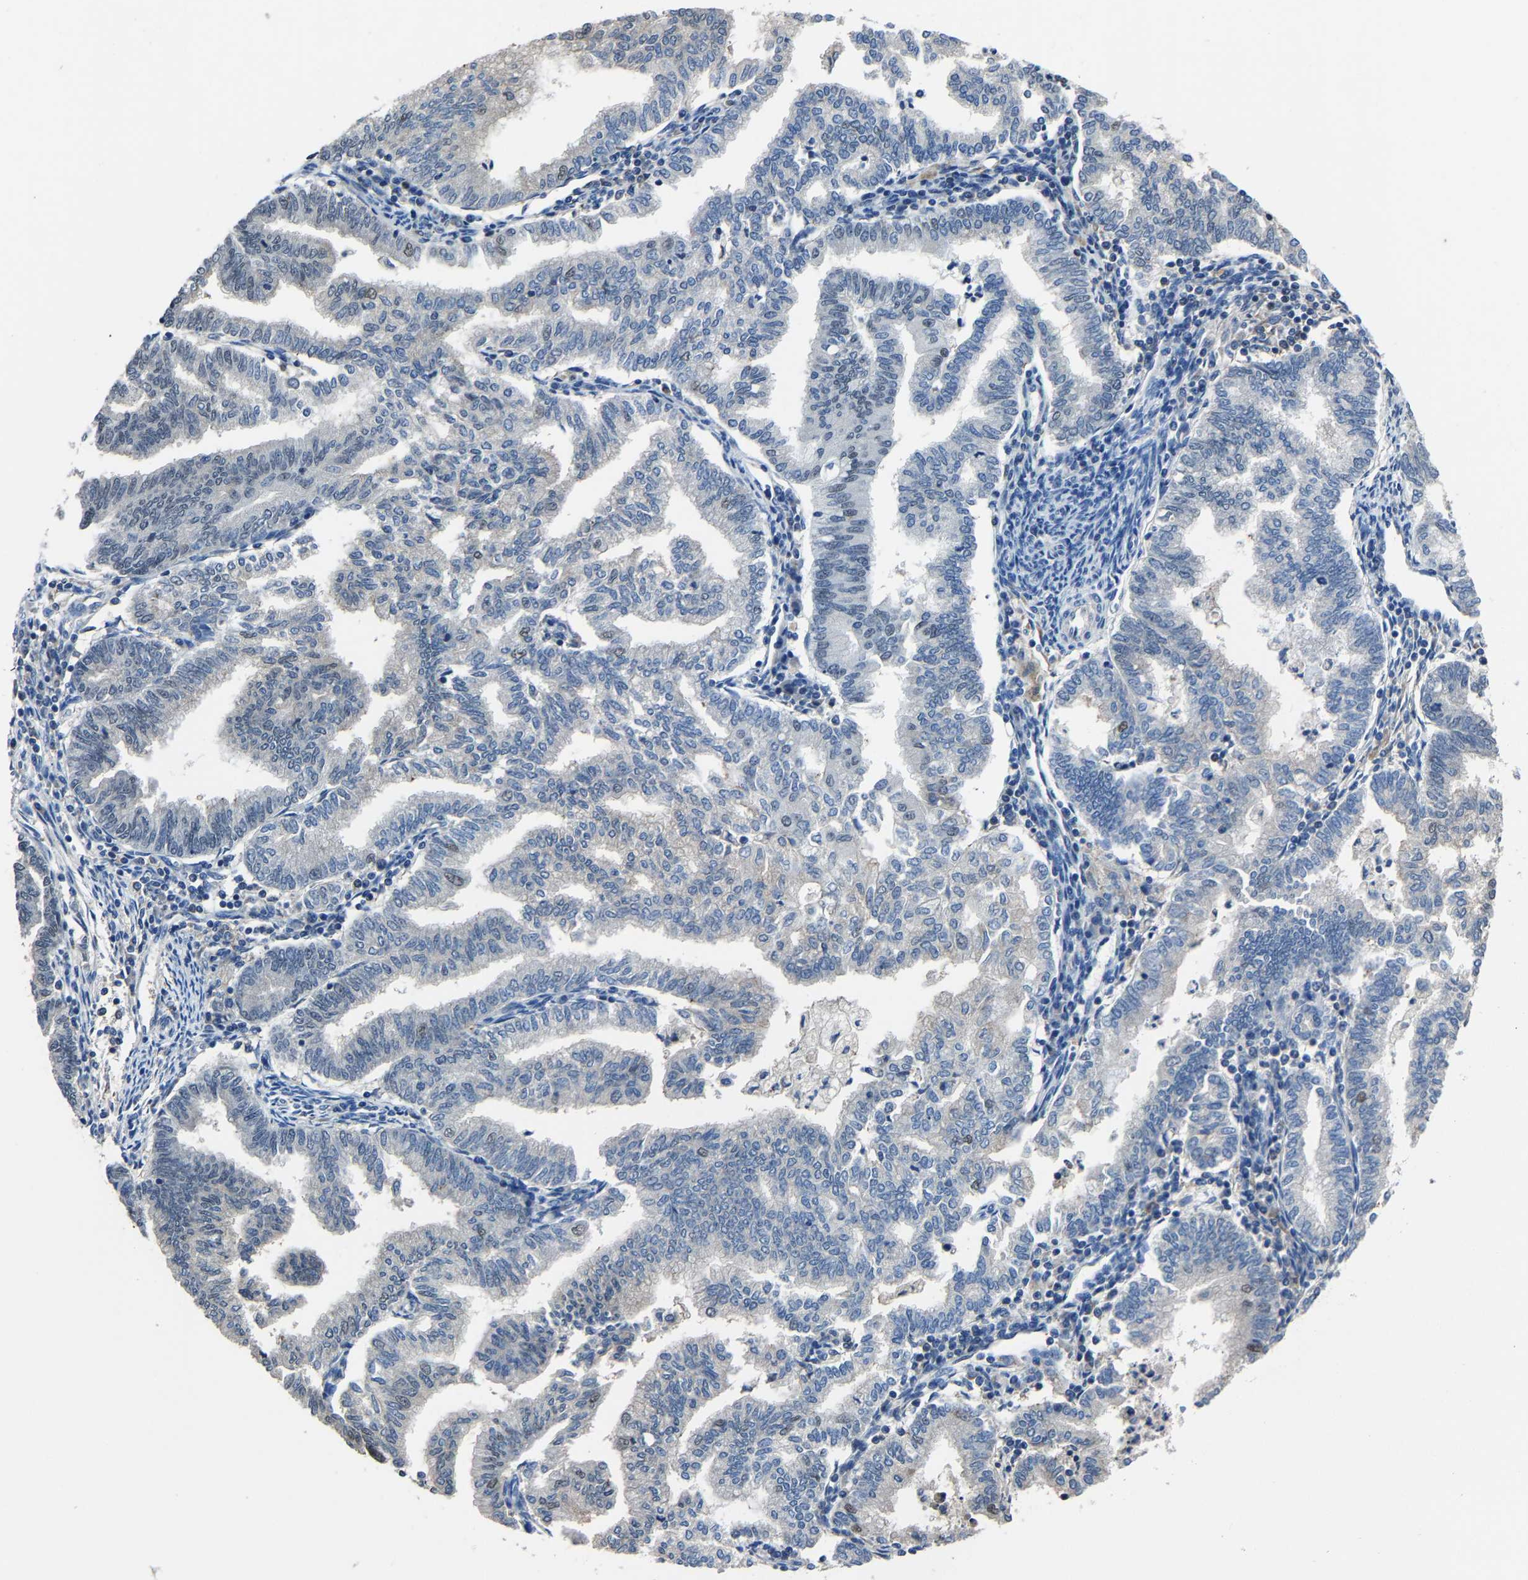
{"staining": {"intensity": "negative", "quantity": "none", "location": "none"}, "tissue": "endometrial cancer", "cell_type": "Tumor cells", "image_type": "cancer", "snomed": [{"axis": "morphology", "description": "Polyp, NOS"}, {"axis": "morphology", "description": "Adenocarcinoma, NOS"}, {"axis": "morphology", "description": "Adenoma, NOS"}, {"axis": "topography", "description": "Endometrium"}], "caption": "There is no significant staining in tumor cells of endometrial adenoma. (DAB (3,3'-diaminobenzidine) IHC with hematoxylin counter stain).", "gene": "STRBP", "patient": {"sex": "female", "age": 79}}